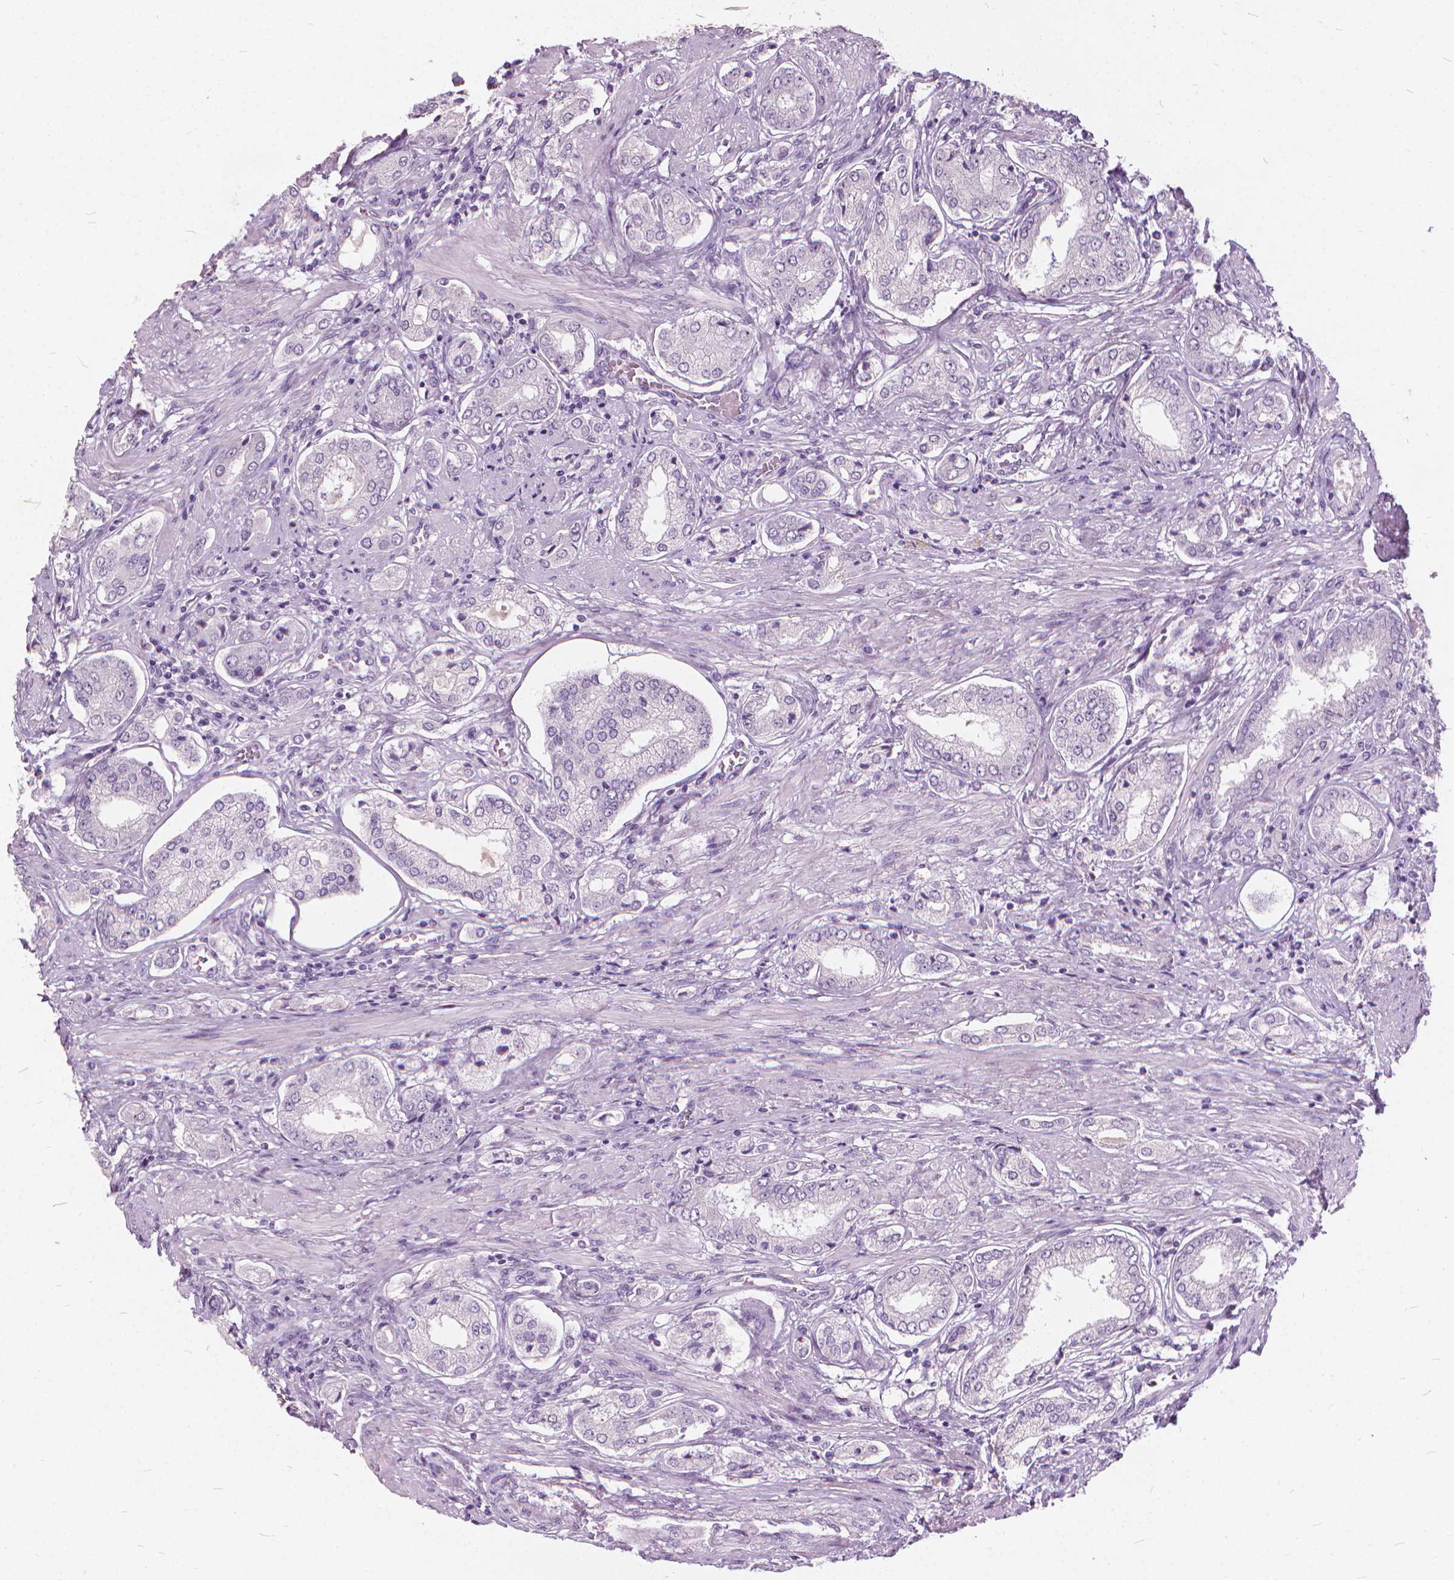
{"staining": {"intensity": "negative", "quantity": "none", "location": "none"}, "tissue": "prostate cancer", "cell_type": "Tumor cells", "image_type": "cancer", "snomed": [{"axis": "morphology", "description": "Adenocarcinoma, NOS"}, {"axis": "topography", "description": "Prostate"}], "caption": "An IHC histopathology image of prostate adenocarcinoma is shown. There is no staining in tumor cells of prostate adenocarcinoma. (DAB (3,3'-diaminobenzidine) IHC with hematoxylin counter stain).", "gene": "DNM1", "patient": {"sex": "male", "age": 63}}